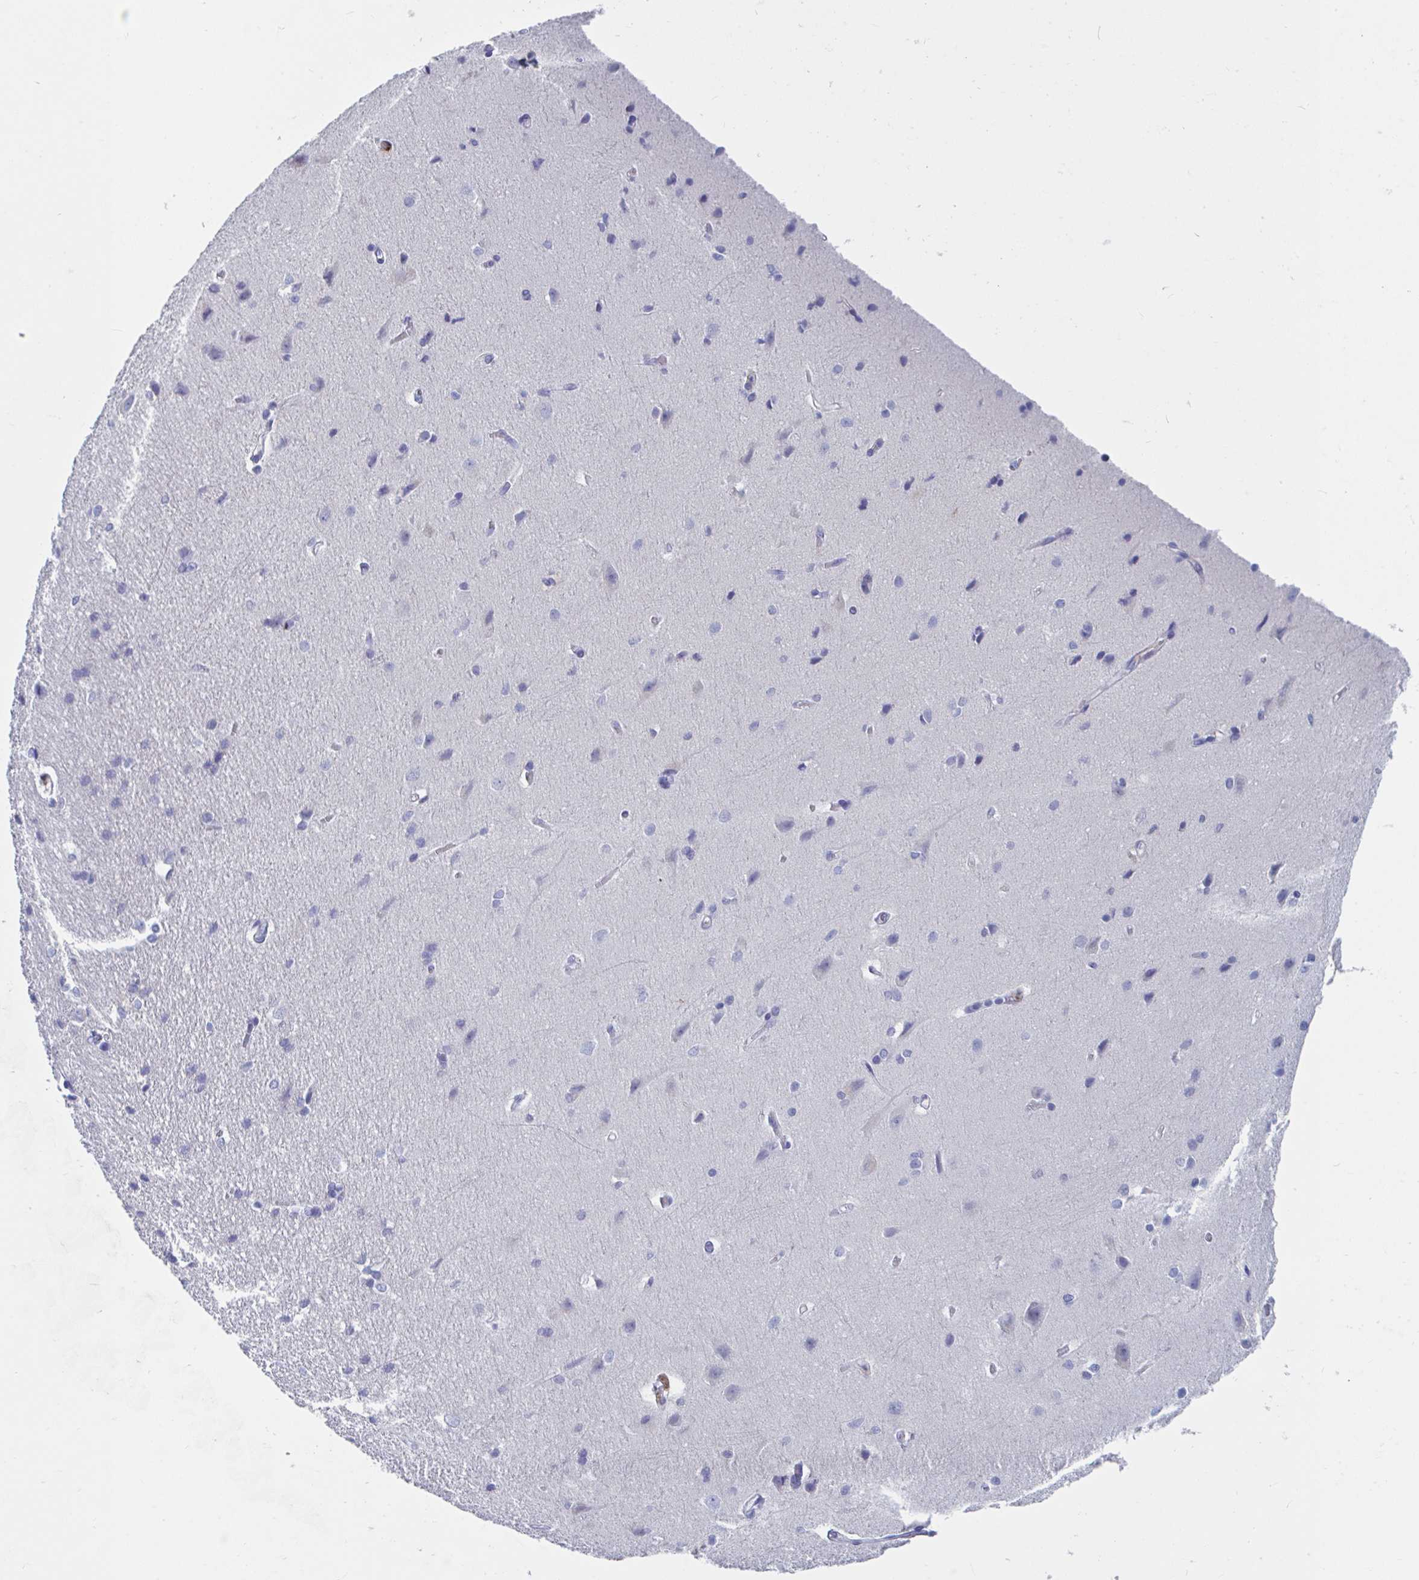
{"staining": {"intensity": "negative", "quantity": "none", "location": "none"}, "tissue": "cerebral cortex", "cell_type": "Endothelial cells", "image_type": "normal", "snomed": [{"axis": "morphology", "description": "Normal tissue, NOS"}, {"axis": "topography", "description": "Cerebral cortex"}], "caption": "Immunohistochemistry (IHC) image of benign cerebral cortex: human cerebral cortex stained with DAB demonstrates no significant protein positivity in endothelial cells. The staining is performed using DAB (3,3'-diaminobenzidine) brown chromogen with nuclei counter-stained in using hematoxylin.", "gene": "ZNHIT2", "patient": {"sex": "male", "age": 37}}